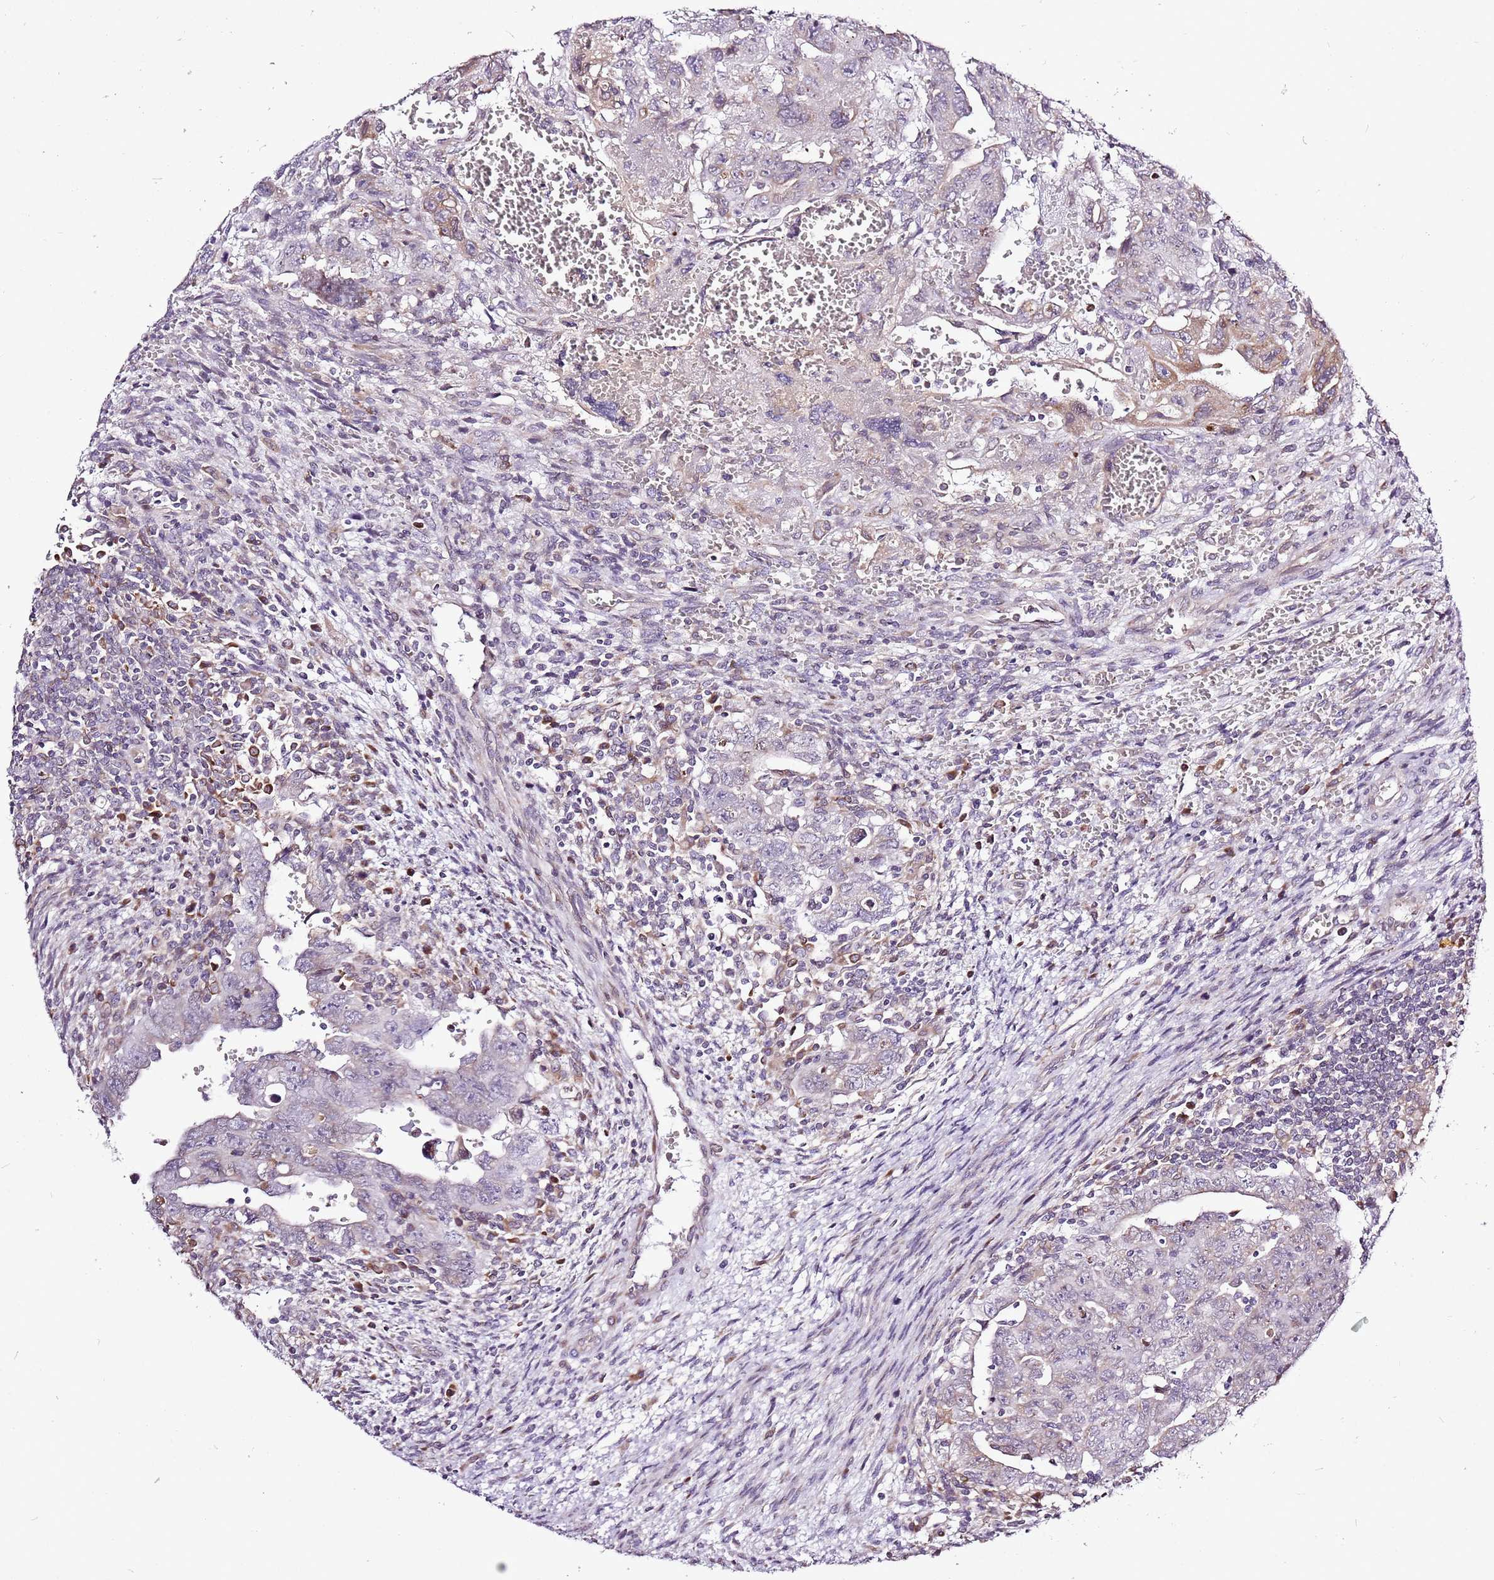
{"staining": {"intensity": "moderate", "quantity": "<25%", "location": "cytoplasmic/membranous"}, "tissue": "testis cancer", "cell_type": "Tumor cells", "image_type": "cancer", "snomed": [{"axis": "morphology", "description": "Carcinoma, Embryonal, NOS"}, {"axis": "topography", "description": "Testis"}], "caption": "A low amount of moderate cytoplasmic/membranous positivity is appreciated in about <25% of tumor cells in testis embryonal carcinoma tissue. (brown staining indicates protein expression, while blue staining denotes nuclei).", "gene": "TMED10", "patient": {"sex": "male", "age": 28}}